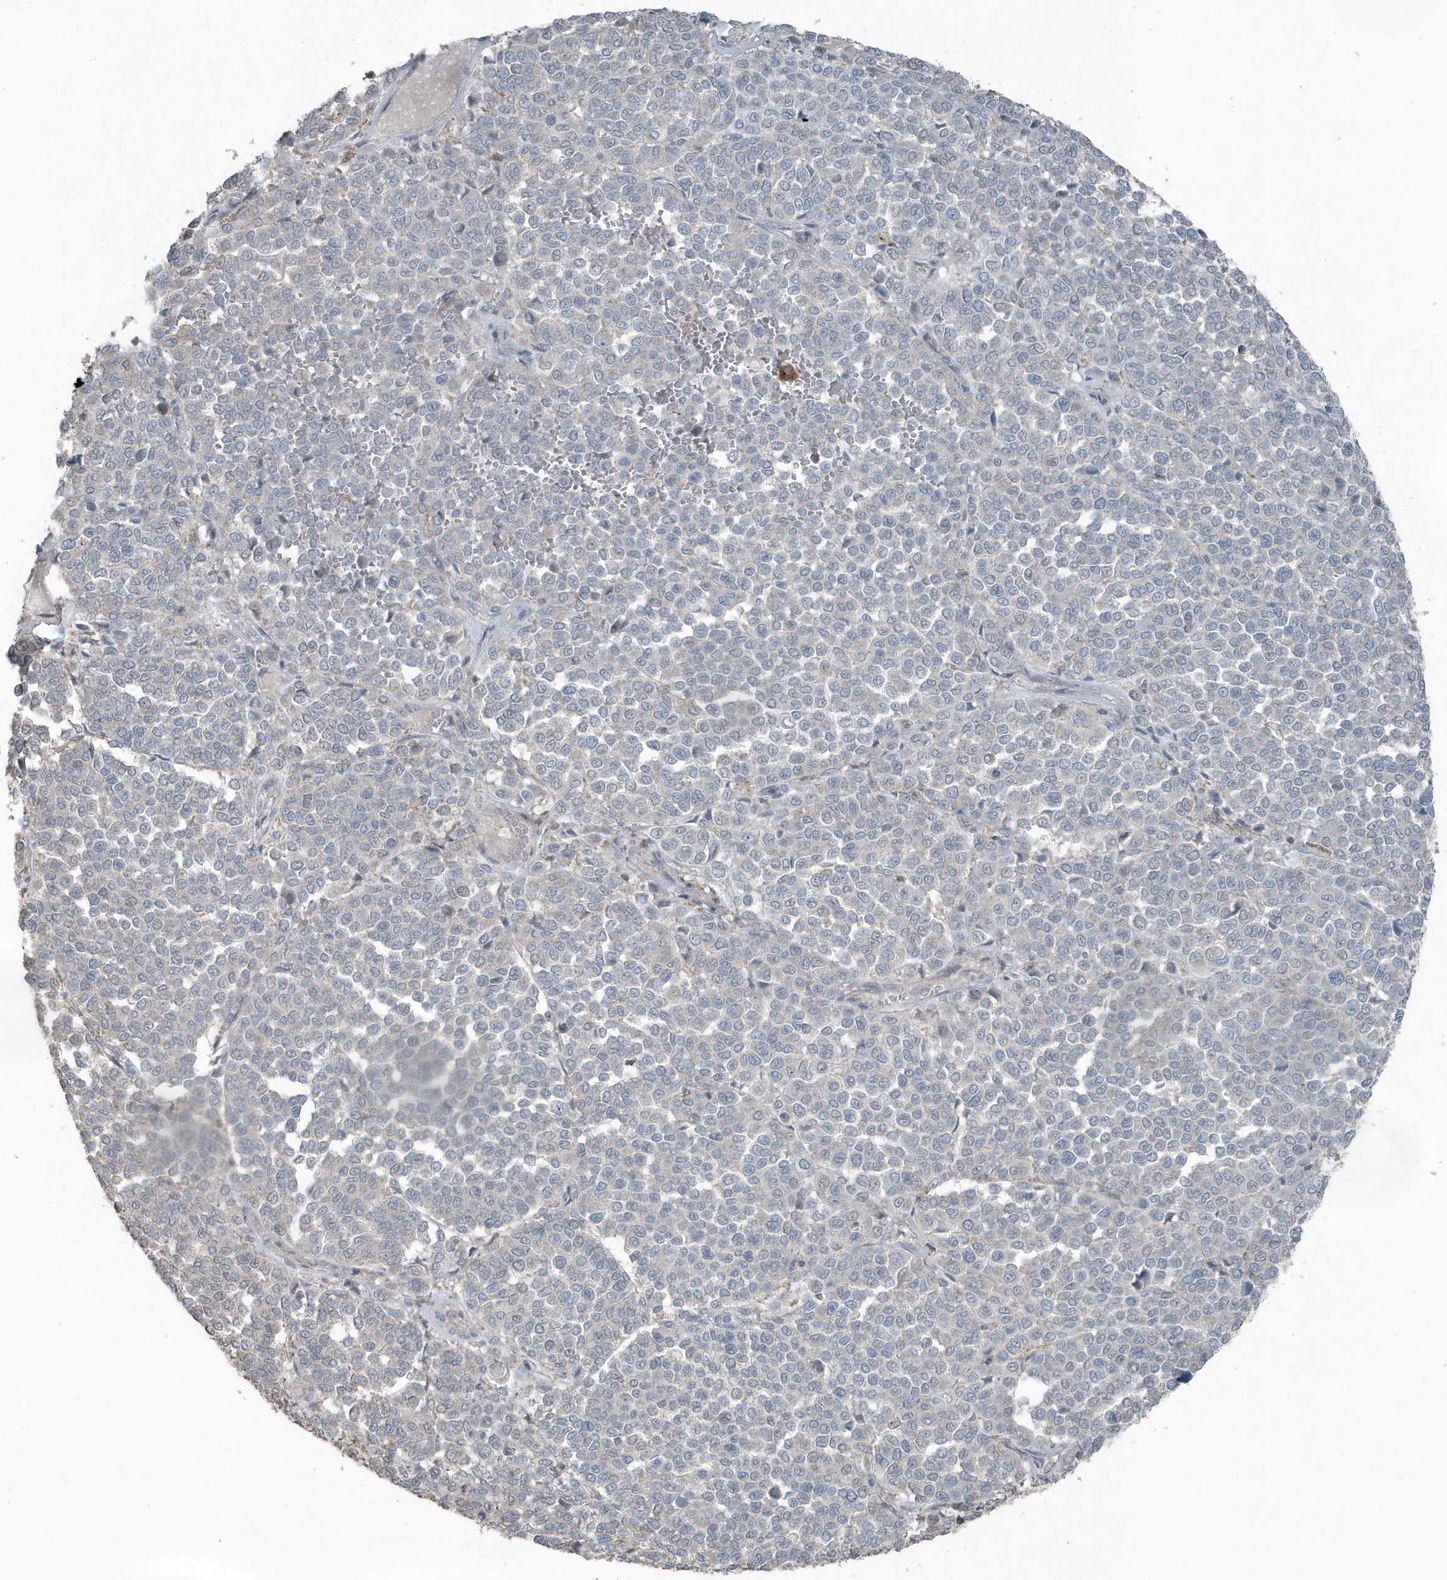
{"staining": {"intensity": "negative", "quantity": "none", "location": "none"}, "tissue": "melanoma", "cell_type": "Tumor cells", "image_type": "cancer", "snomed": [{"axis": "morphology", "description": "Malignant melanoma, Metastatic site"}, {"axis": "topography", "description": "Pancreas"}], "caption": "Tumor cells are negative for brown protein staining in melanoma. (DAB (3,3'-diaminobenzidine) IHC with hematoxylin counter stain).", "gene": "ACTC1", "patient": {"sex": "female", "age": 30}}